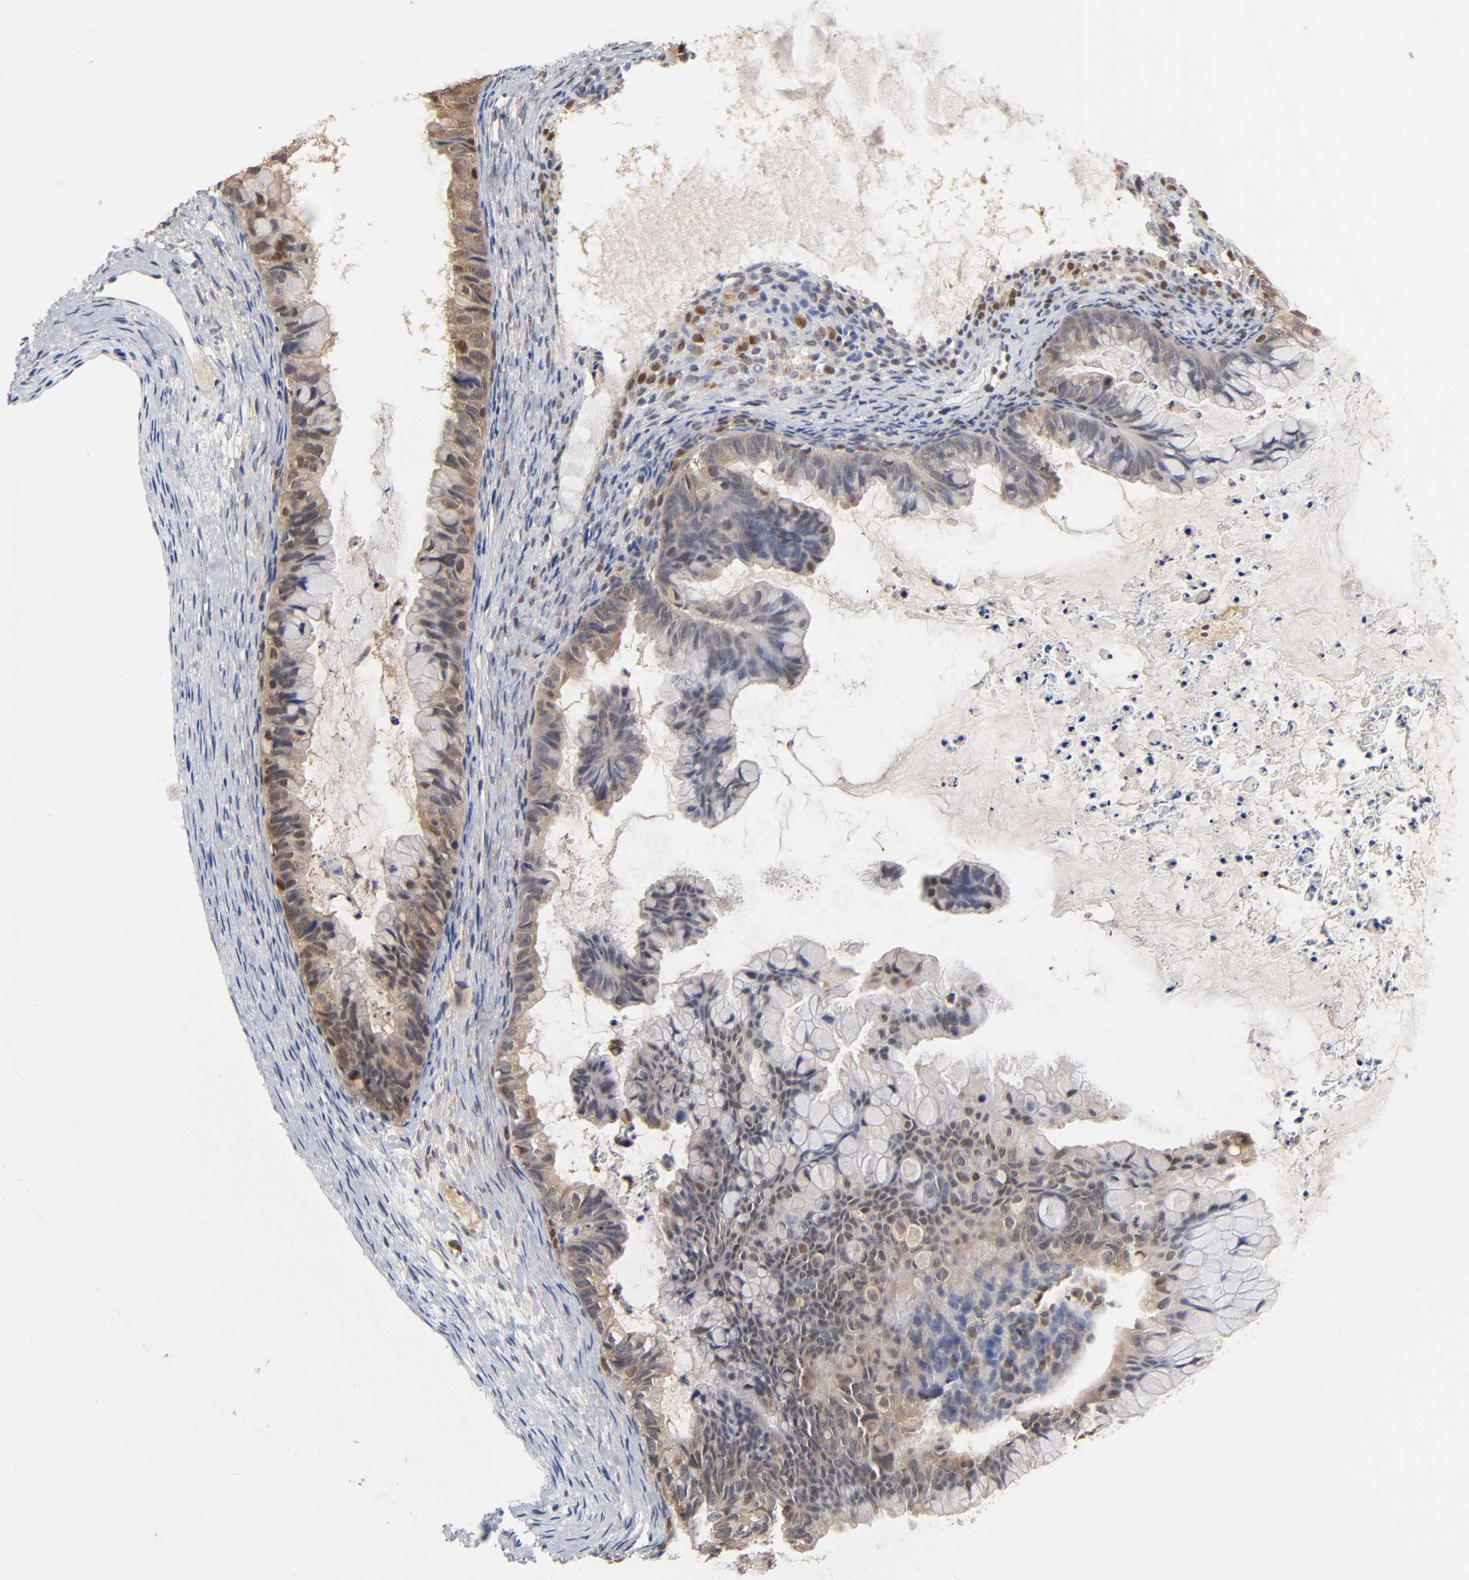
{"staining": {"intensity": "moderate", "quantity": "25%-75%", "location": "cytoplasmic/membranous"}, "tissue": "ovarian cancer", "cell_type": "Tumor cells", "image_type": "cancer", "snomed": [{"axis": "morphology", "description": "Cystadenocarcinoma, mucinous, NOS"}, {"axis": "topography", "description": "Ovary"}], "caption": "A photomicrograph of human ovarian cancer (mucinous cystadenocarcinoma) stained for a protein demonstrates moderate cytoplasmic/membranous brown staining in tumor cells.", "gene": "DFFB", "patient": {"sex": "female", "age": 36}}